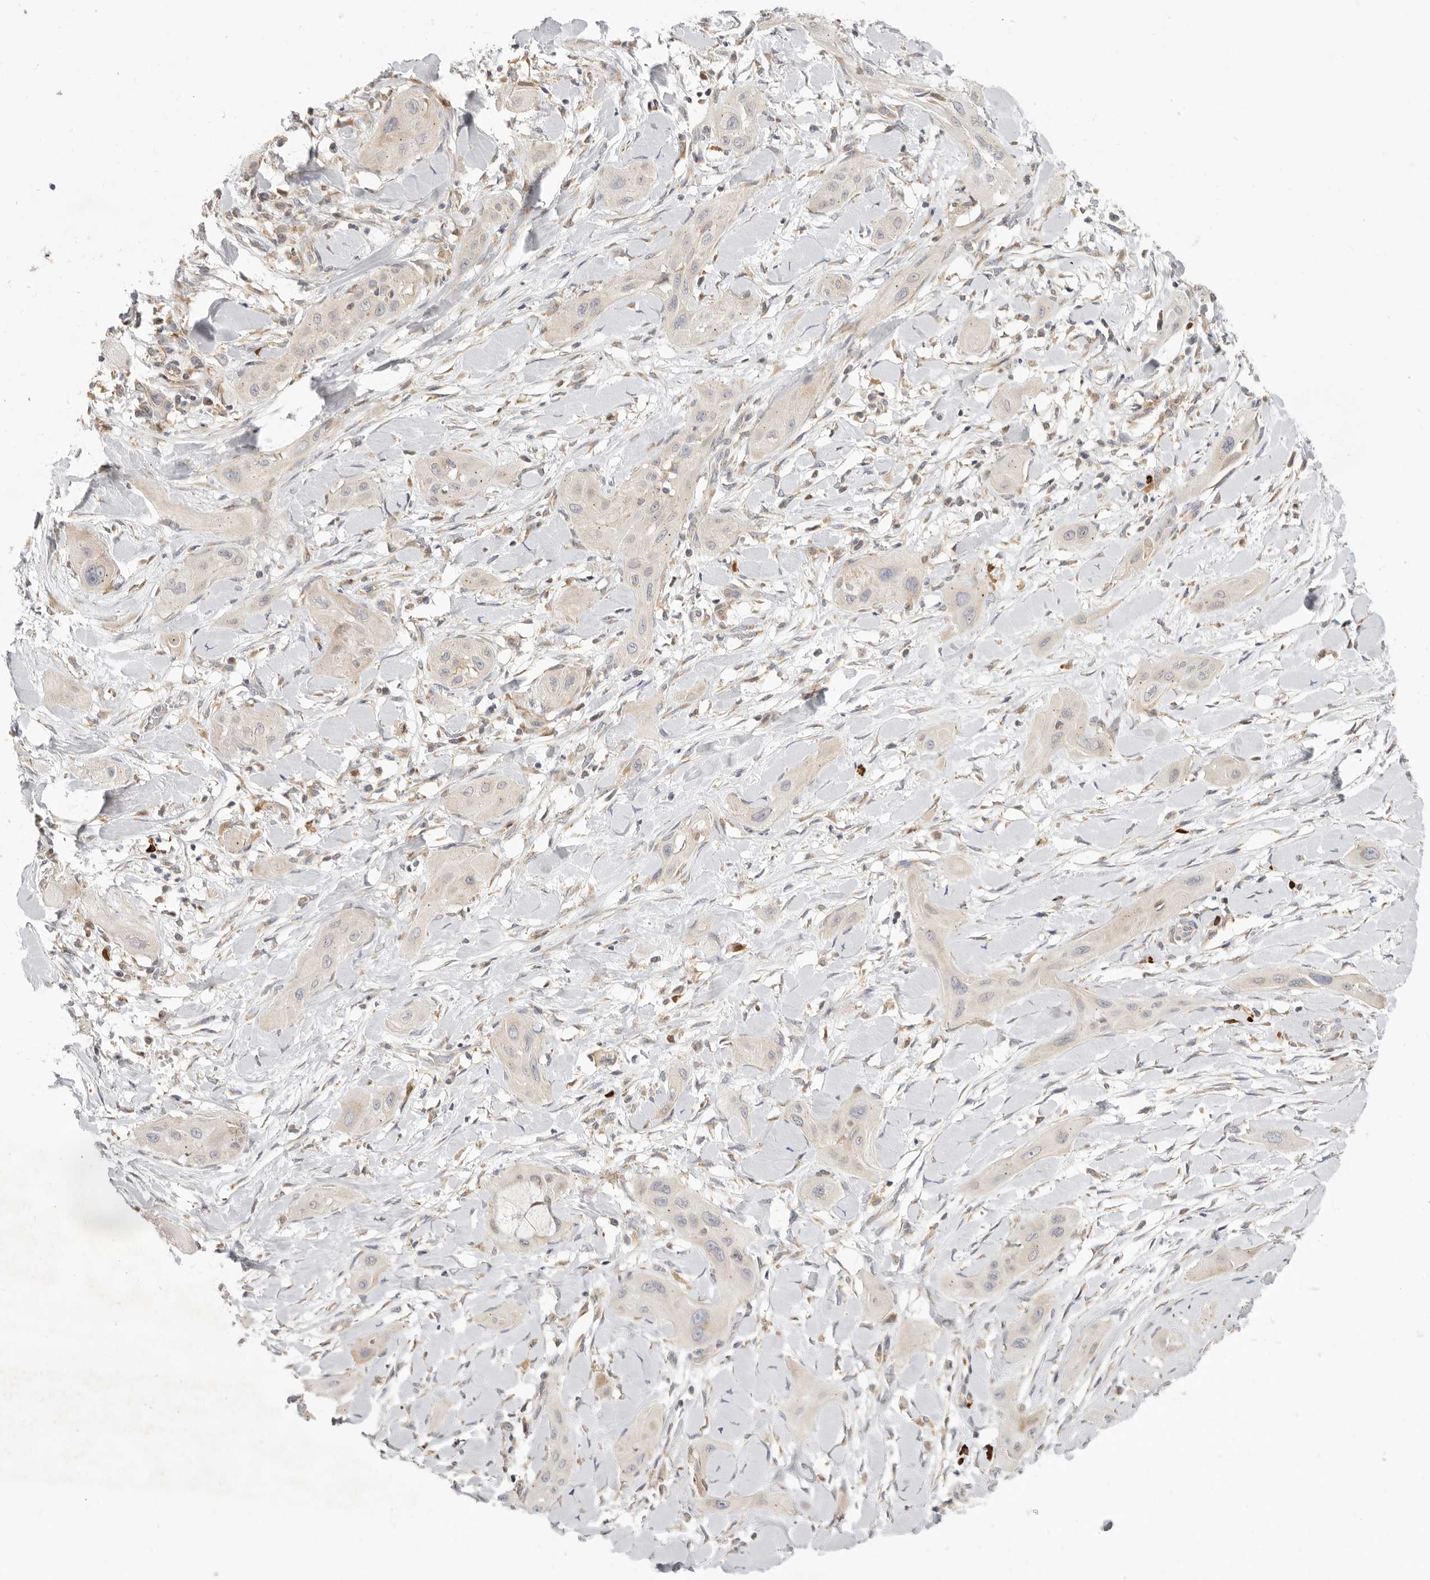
{"staining": {"intensity": "negative", "quantity": "none", "location": "none"}, "tissue": "lung cancer", "cell_type": "Tumor cells", "image_type": "cancer", "snomed": [{"axis": "morphology", "description": "Squamous cell carcinoma, NOS"}, {"axis": "topography", "description": "Lung"}], "caption": "Tumor cells are negative for brown protein staining in lung cancer.", "gene": "USH1C", "patient": {"sex": "female", "age": 47}}